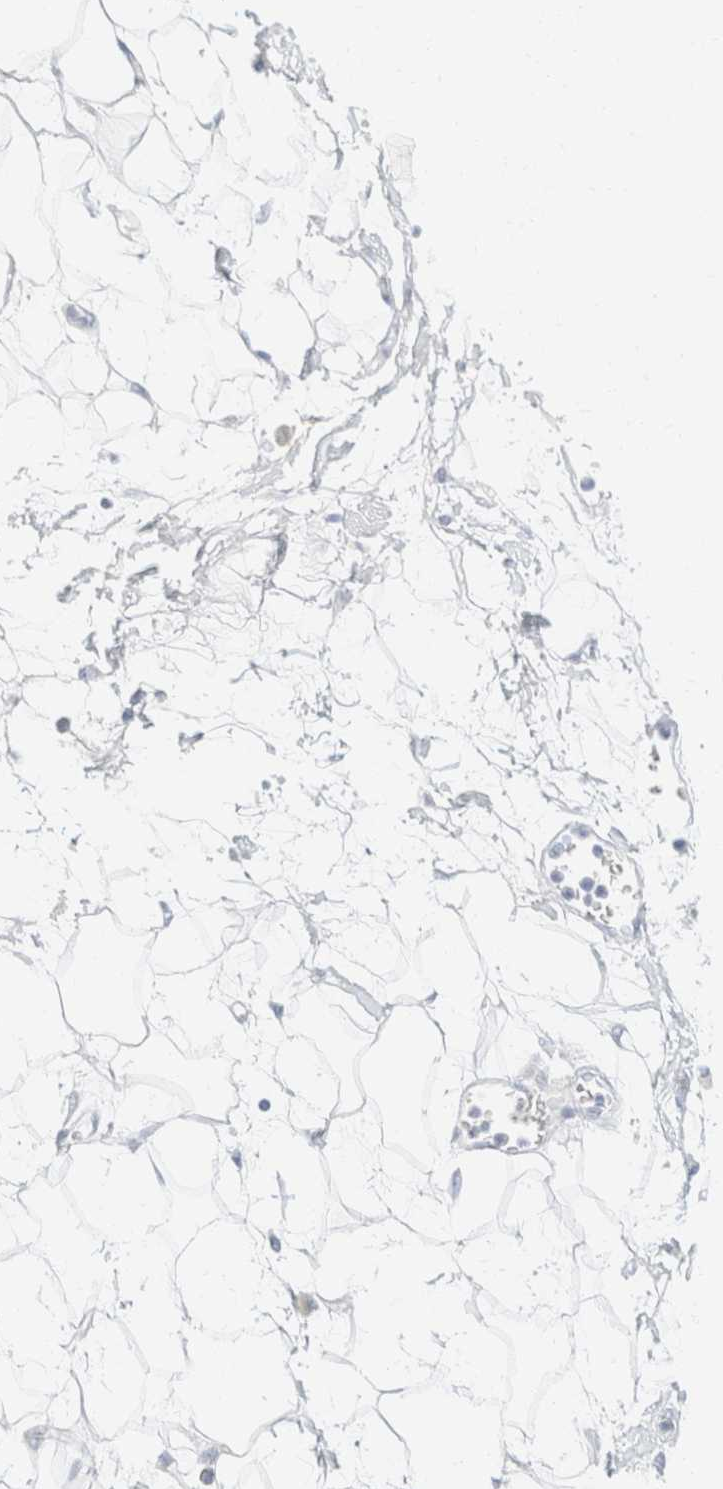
{"staining": {"intensity": "negative", "quantity": "none", "location": "none"}, "tissue": "adipose tissue", "cell_type": "Adipocytes", "image_type": "normal", "snomed": [{"axis": "morphology", "description": "Normal tissue, NOS"}, {"axis": "morphology", "description": "Adenocarcinoma, NOS"}, {"axis": "topography", "description": "Duodenum"}, {"axis": "topography", "description": "Peripheral nerve tissue"}], "caption": "IHC photomicrograph of normal adipose tissue: human adipose tissue stained with DAB (3,3'-diaminobenzidine) displays no significant protein staining in adipocytes.", "gene": "KRT20", "patient": {"sex": "female", "age": 60}}